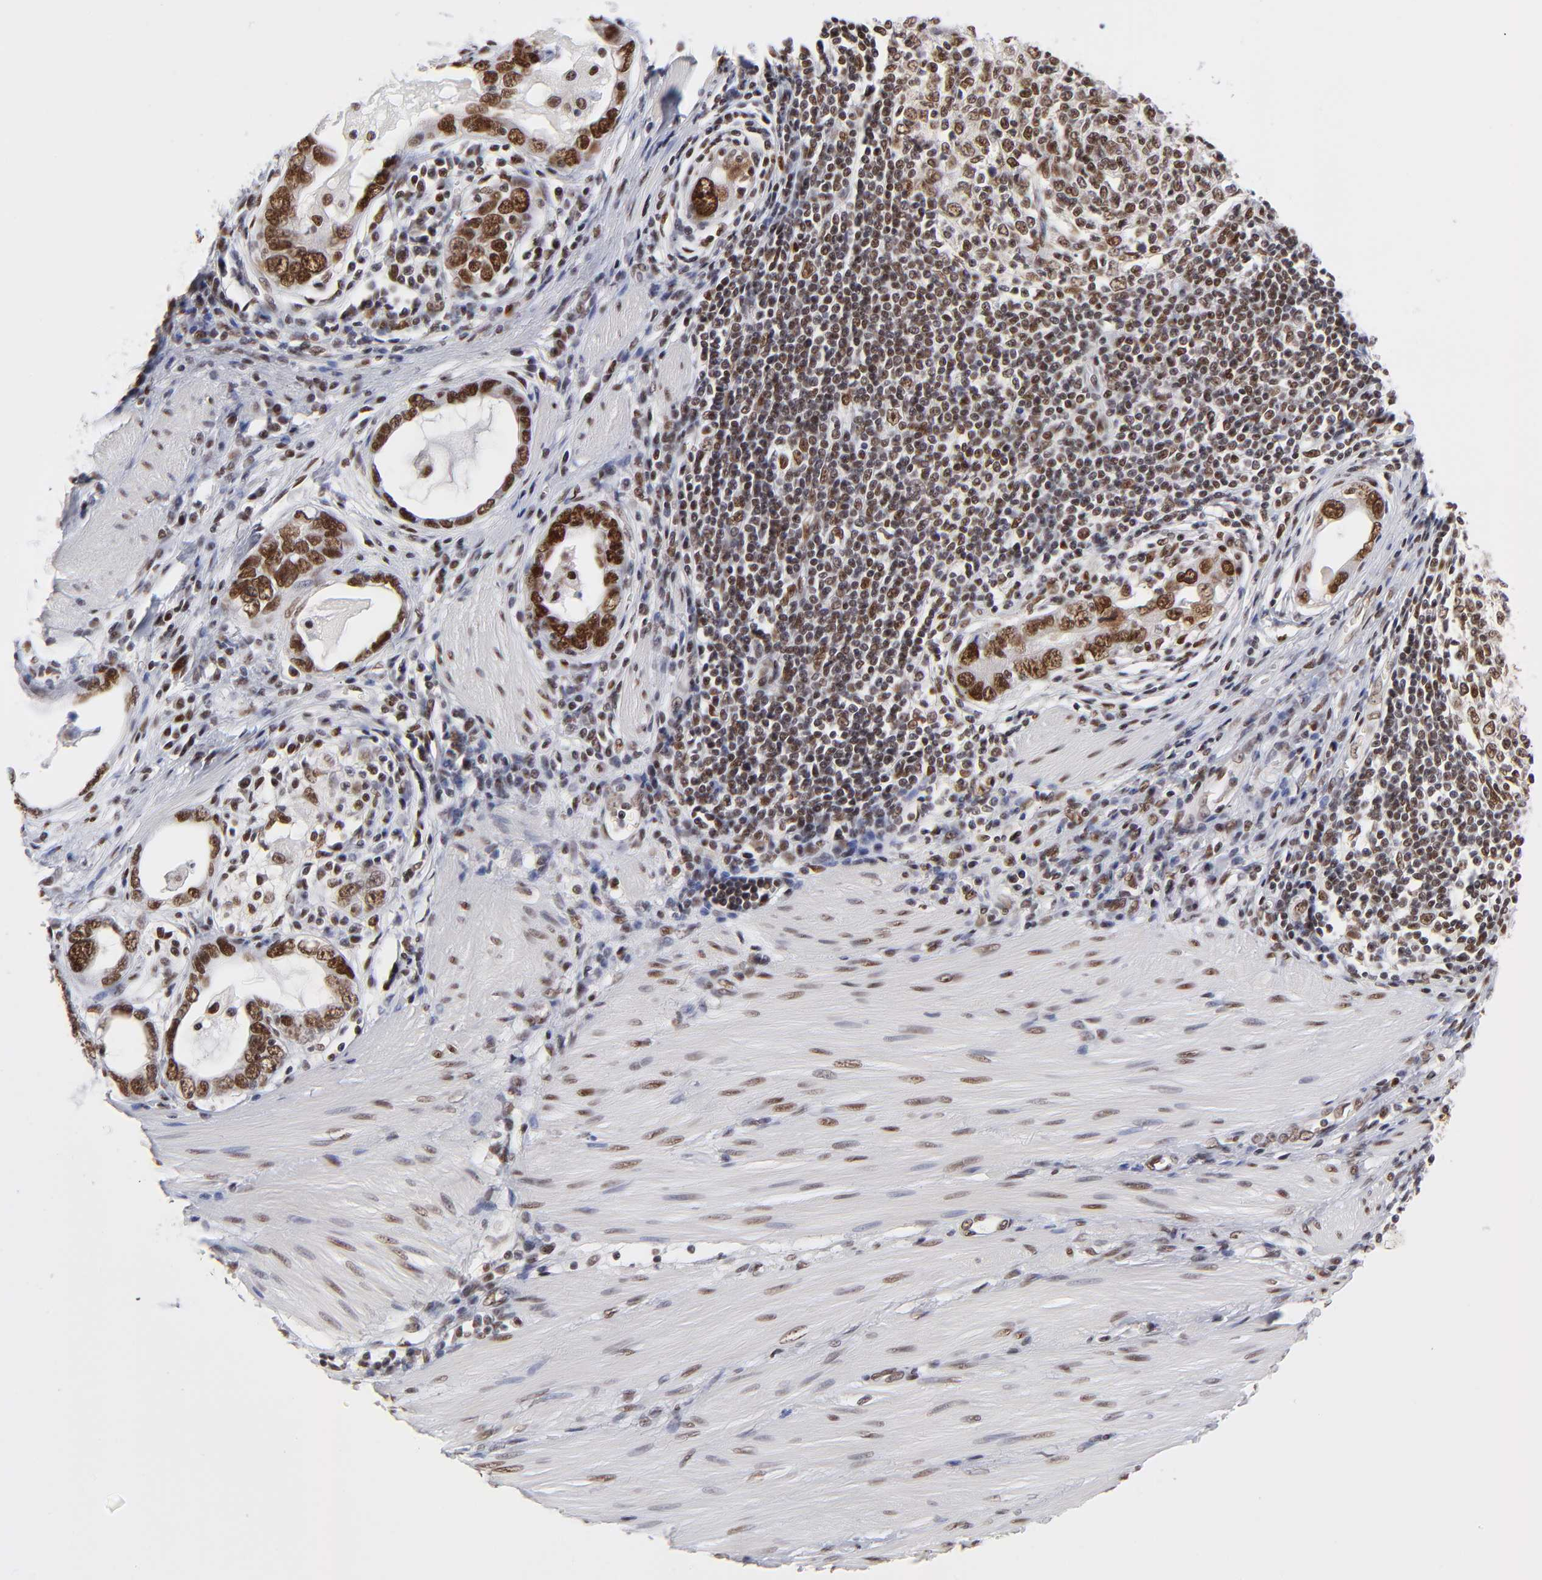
{"staining": {"intensity": "moderate", "quantity": ">75%", "location": "nuclear"}, "tissue": "stomach cancer", "cell_type": "Tumor cells", "image_type": "cancer", "snomed": [{"axis": "morphology", "description": "Adenocarcinoma, NOS"}, {"axis": "topography", "description": "Stomach, lower"}], "caption": "A brown stain highlights moderate nuclear staining of a protein in stomach adenocarcinoma tumor cells.", "gene": "ZMYM3", "patient": {"sex": "female", "age": 93}}